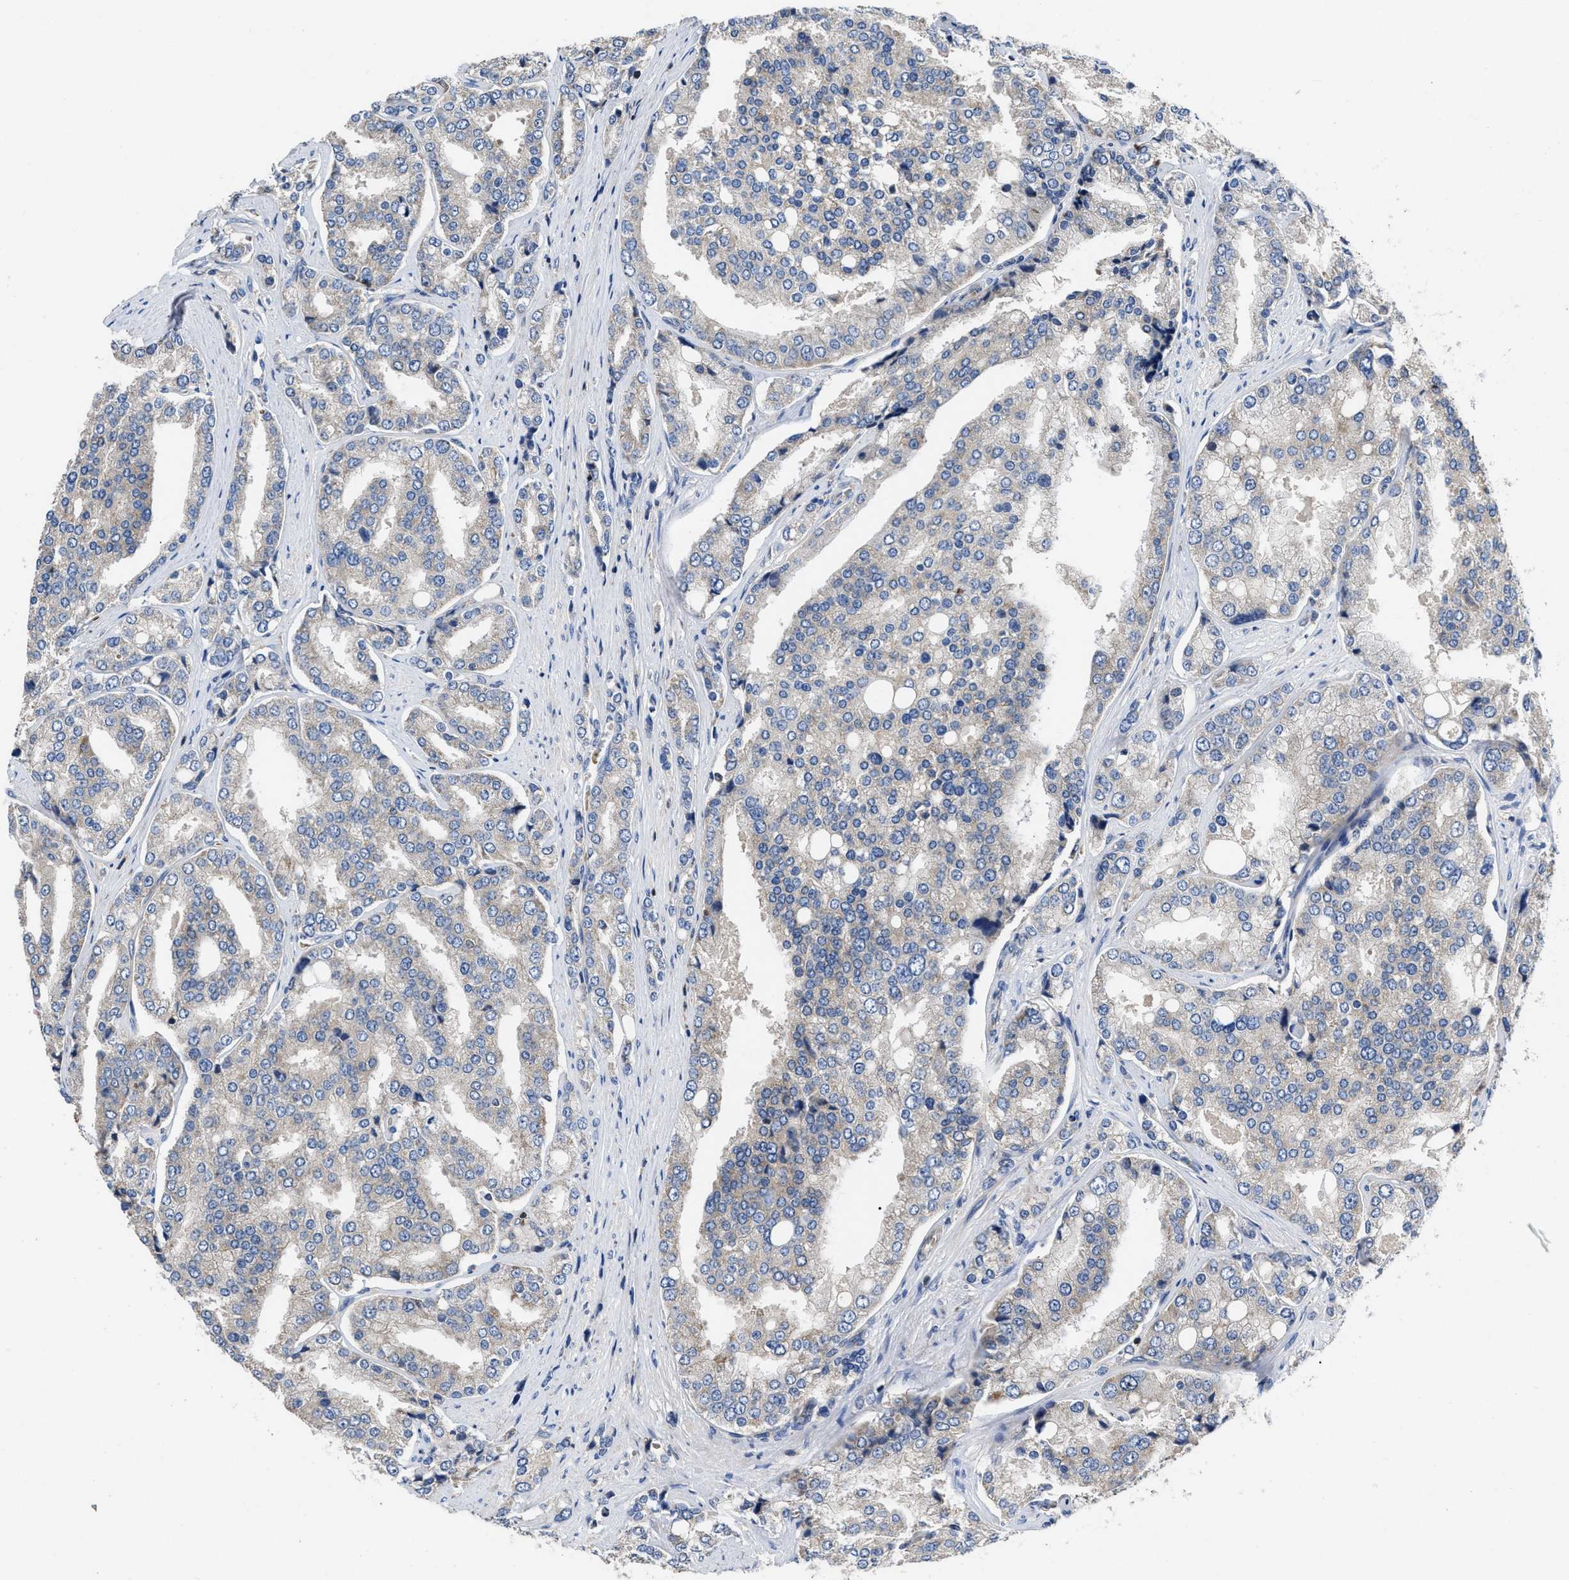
{"staining": {"intensity": "weak", "quantity": "<25%", "location": "cytoplasmic/membranous"}, "tissue": "prostate cancer", "cell_type": "Tumor cells", "image_type": "cancer", "snomed": [{"axis": "morphology", "description": "Adenocarcinoma, High grade"}, {"axis": "topography", "description": "Prostate"}], "caption": "DAB (3,3'-diaminobenzidine) immunohistochemical staining of human prostate adenocarcinoma (high-grade) reveals no significant staining in tumor cells.", "gene": "YBEY", "patient": {"sex": "male", "age": 50}}